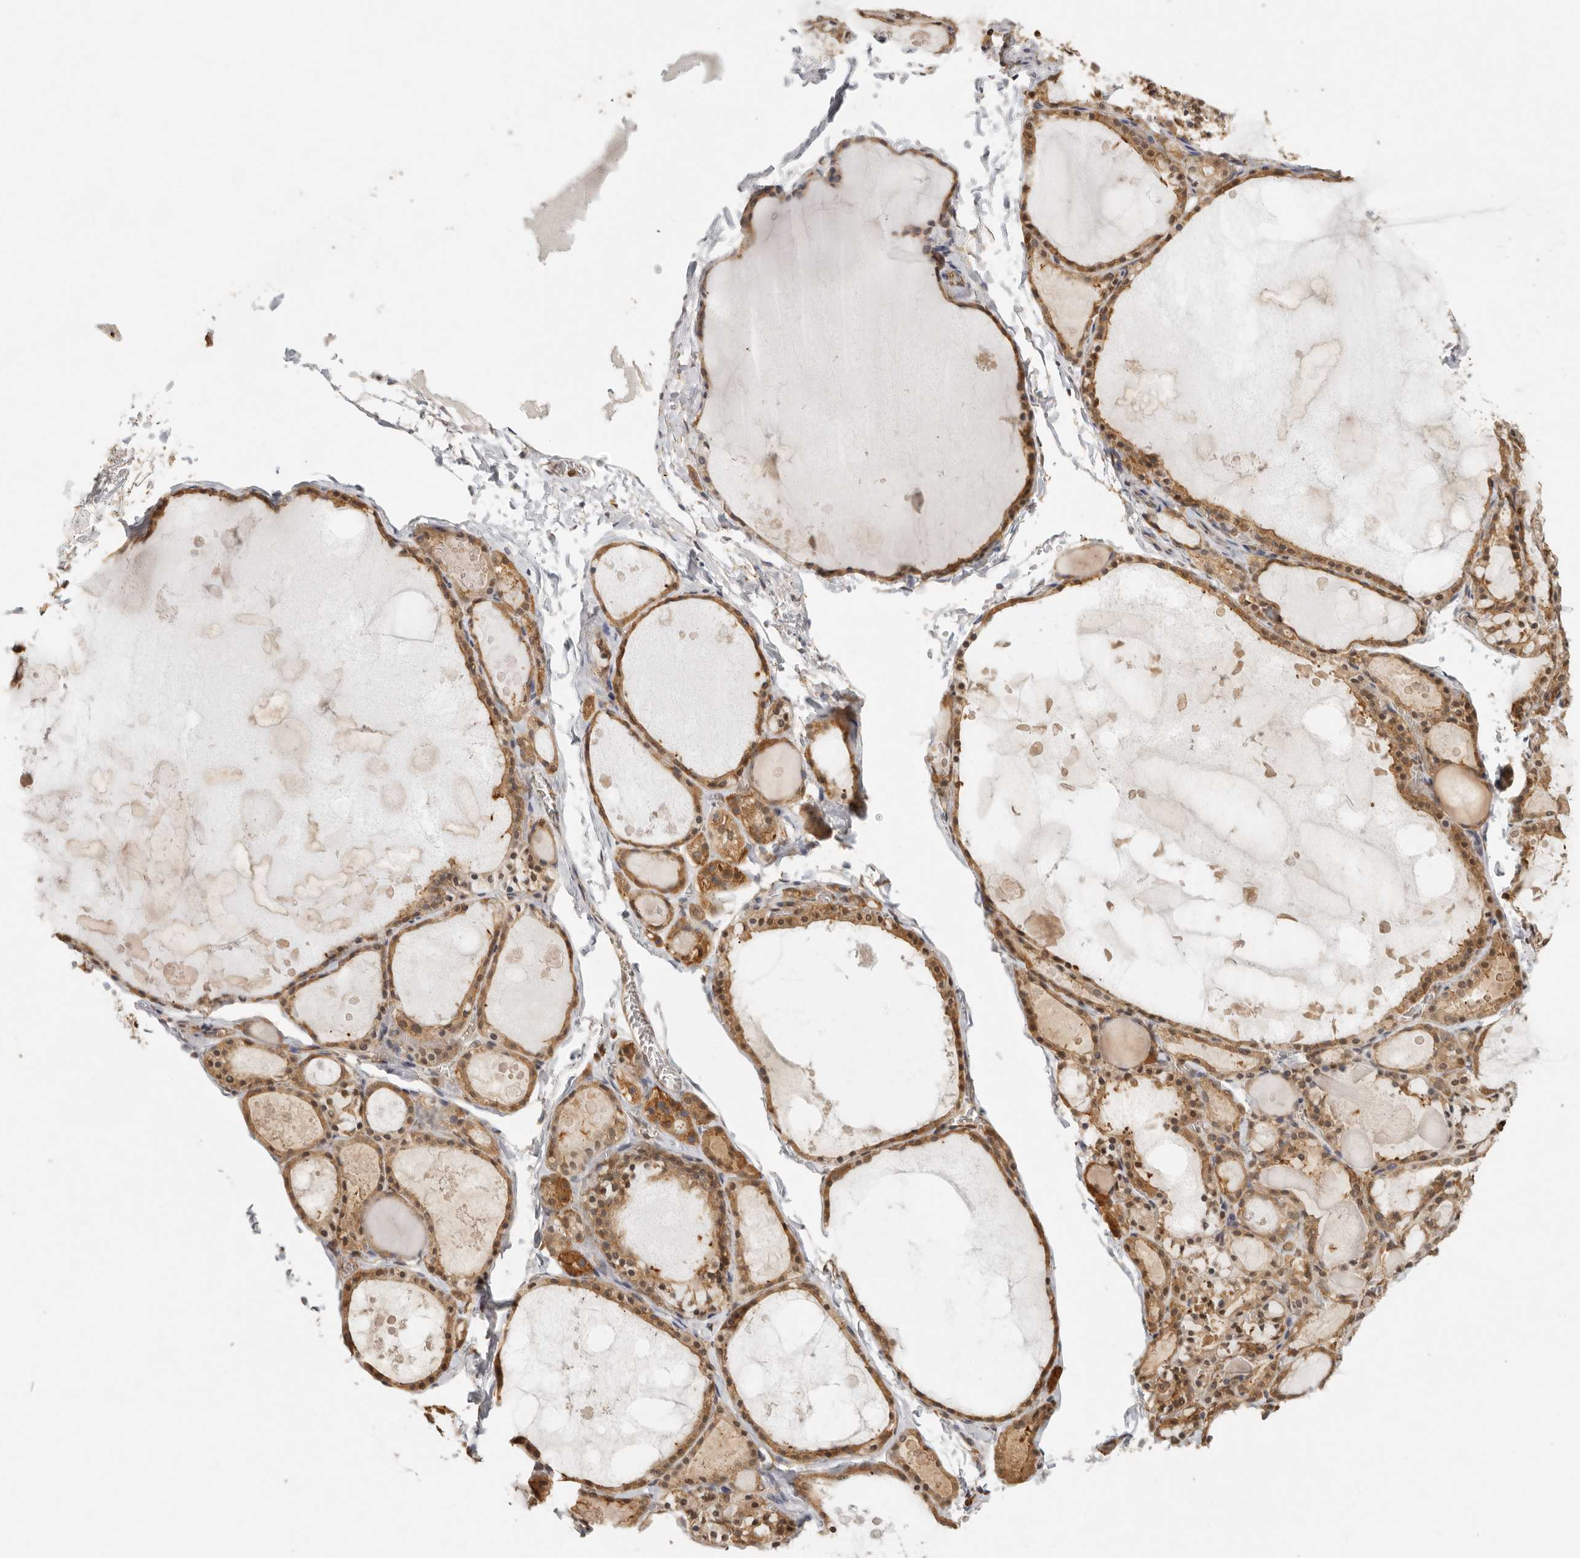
{"staining": {"intensity": "moderate", "quantity": ">75%", "location": "cytoplasmic/membranous"}, "tissue": "thyroid gland", "cell_type": "Glandular cells", "image_type": "normal", "snomed": [{"axis": "morphology", "description": "Normal tissue, NOS"}, {"axis": "topography", "description": "Thyroid gland"}], "caption": "Immunohistochemistry of benign human thyroid gland shows medium levels of moderate cytoplasmic/membranous staining in about >75% of glandular cells.", "gene": "PSMA5", "patient": {"sex": "male", "age": 56}}